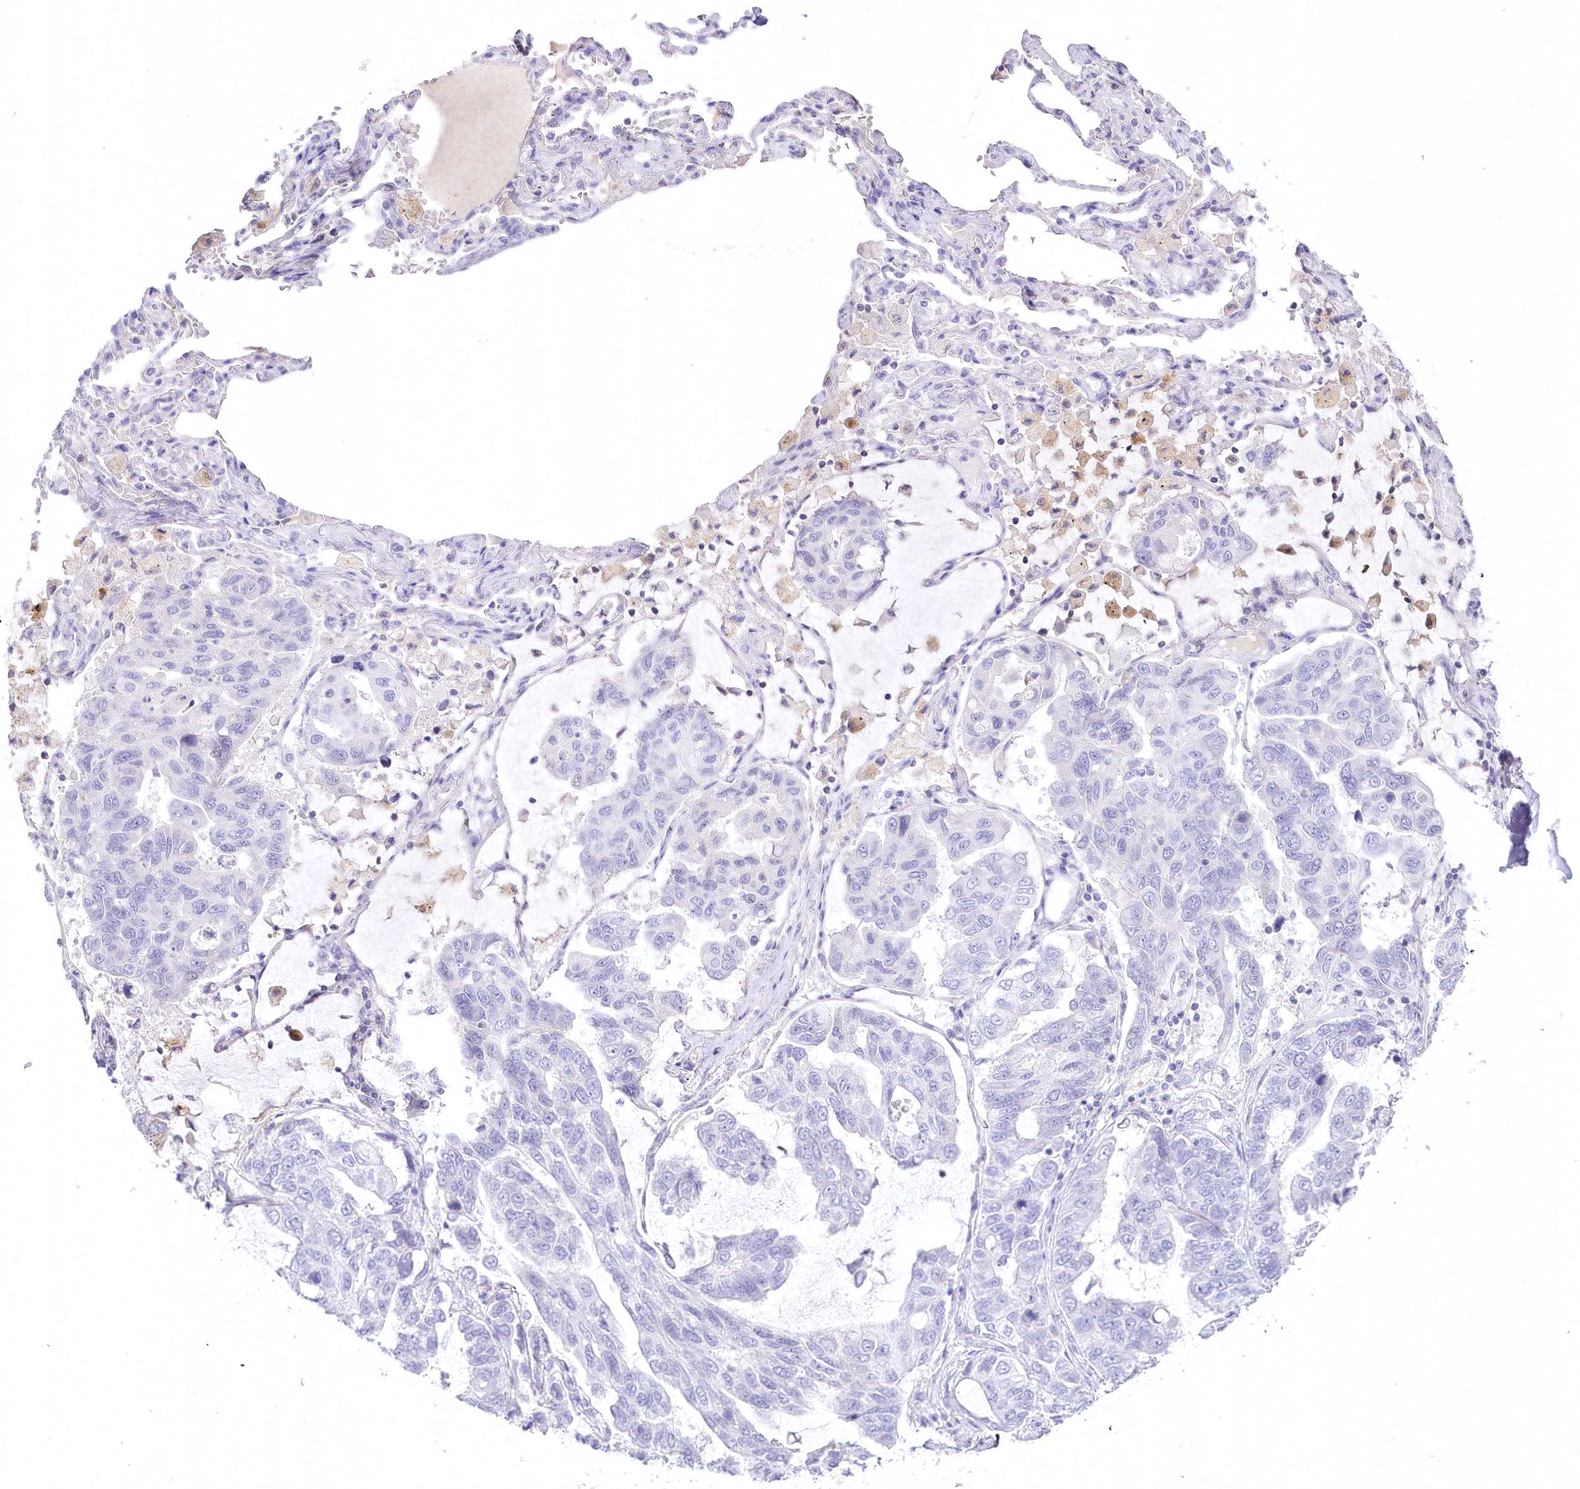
{"staining": {"intensity": "negative", "quantity": "none", "location": "none"}, "tissue": "lung cancer", "cell_type": "Tumor cells", "image_type": "cancer", "snomed": [{"axis": "morphology", "description": "Adenocarcinoma, NOS"}, {"axis": "topography", "description": "Lung"}], "caption": "This is an immunohistochemistry photomicrograph of human lung adenocarcinoma. There is no staining in tumor cells.", "gene": "MYOZ1", "patient": {"sex": "male", "age": 64}}